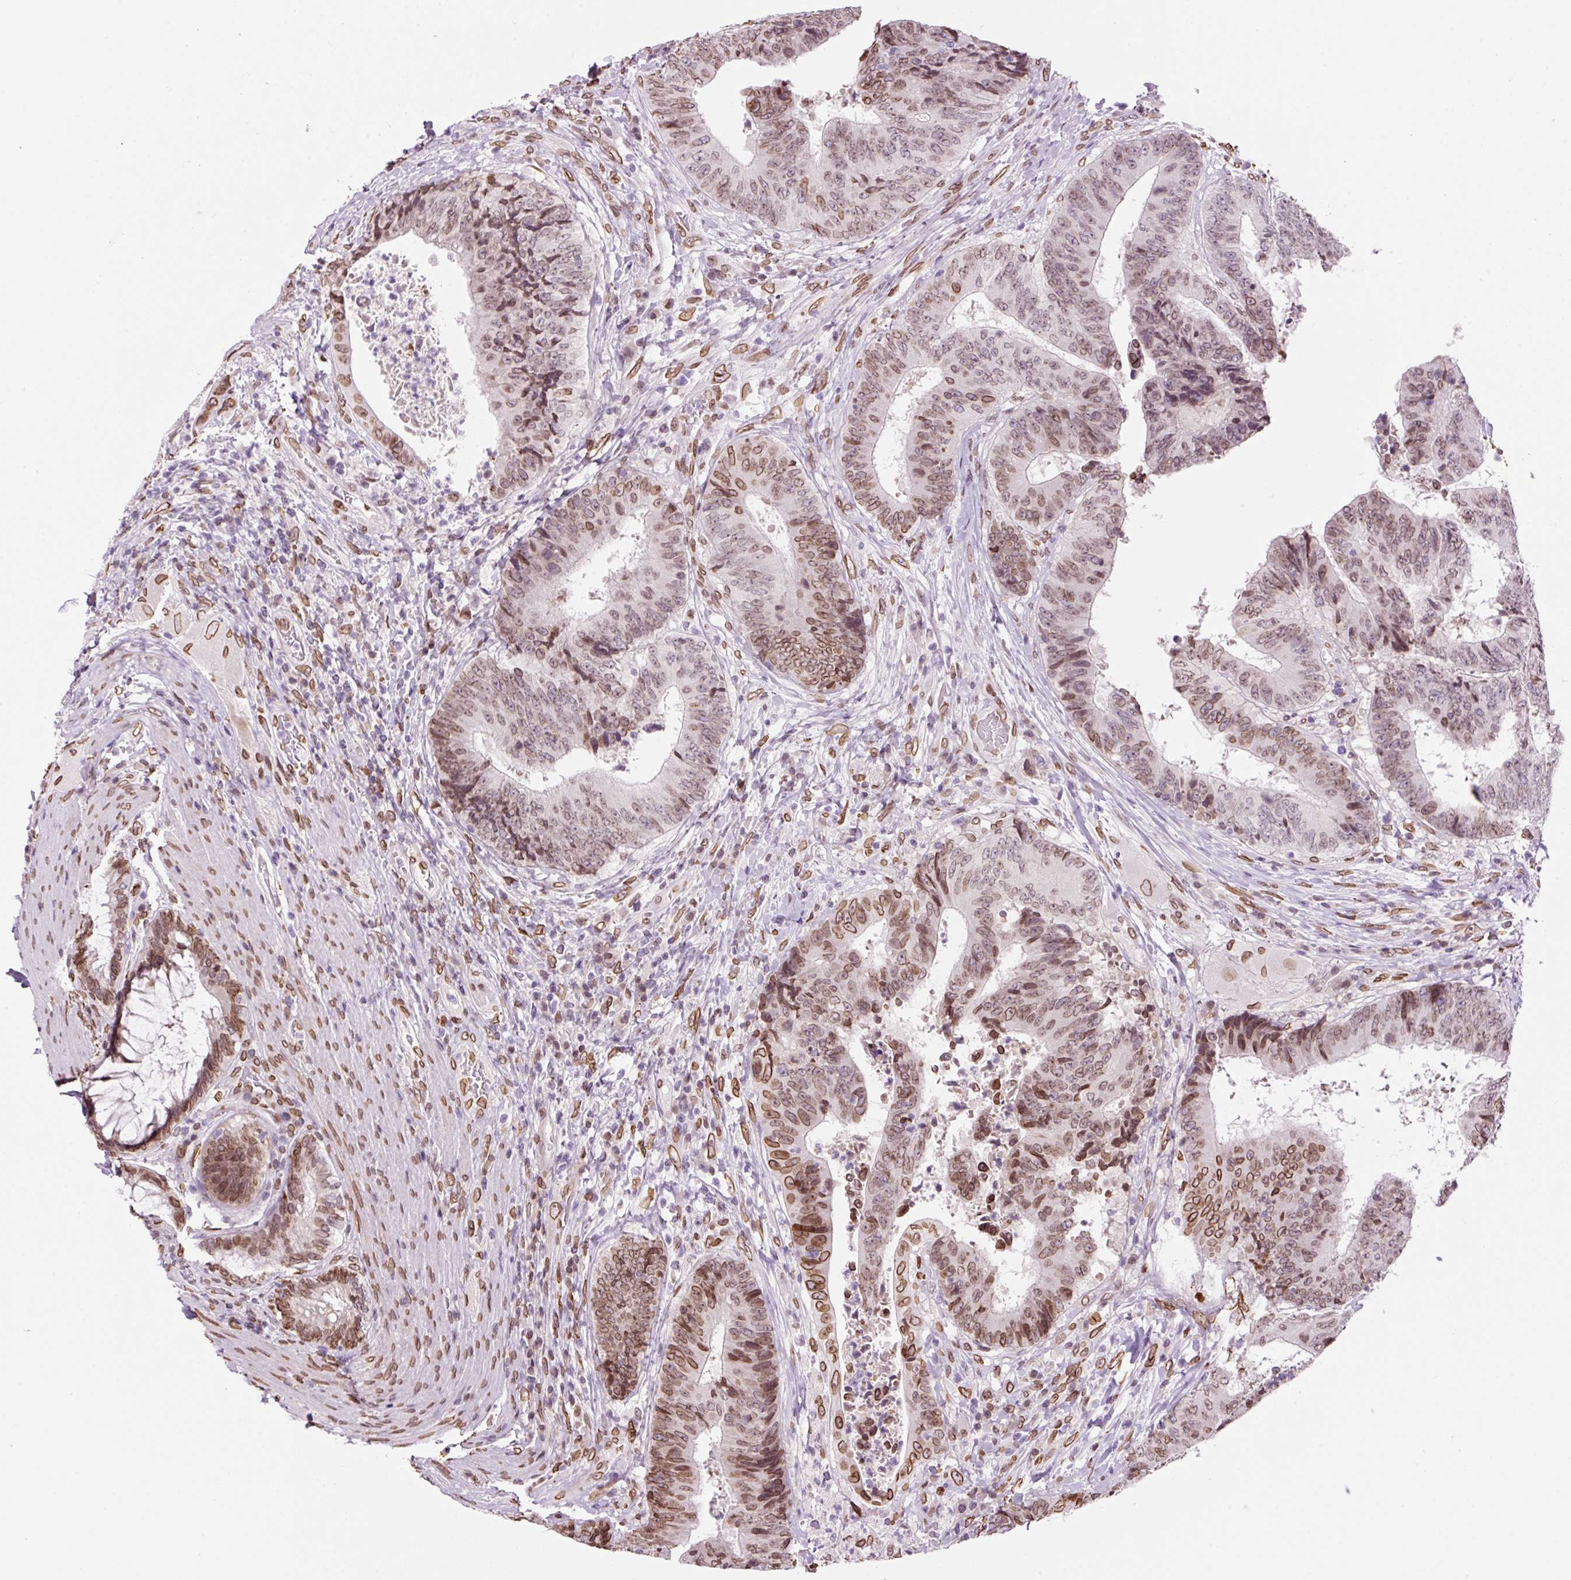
{"staining": {"intensity": "moderate", "quantity": ">75%", "location": "cytoplasmic/membranous,nuclear"}, "tissue": "colorectal cancer", "cell_type": "Tumor cells", "image_type": "cancer", "snomed": [{"axis": "morphology", "description": "Adenocarcinoma, NOS"}, {"axis": "topography", "description": "Rectum"}], "caption": "Brown immunohistochemical staining in colorectal adenocarcinoma displays moderate cytoplasmic/membranous and nuclear expression in approximately >75% of tumor cells.", "gene": "ZNF224", "patient": {"sex": "male", "age": 72}}